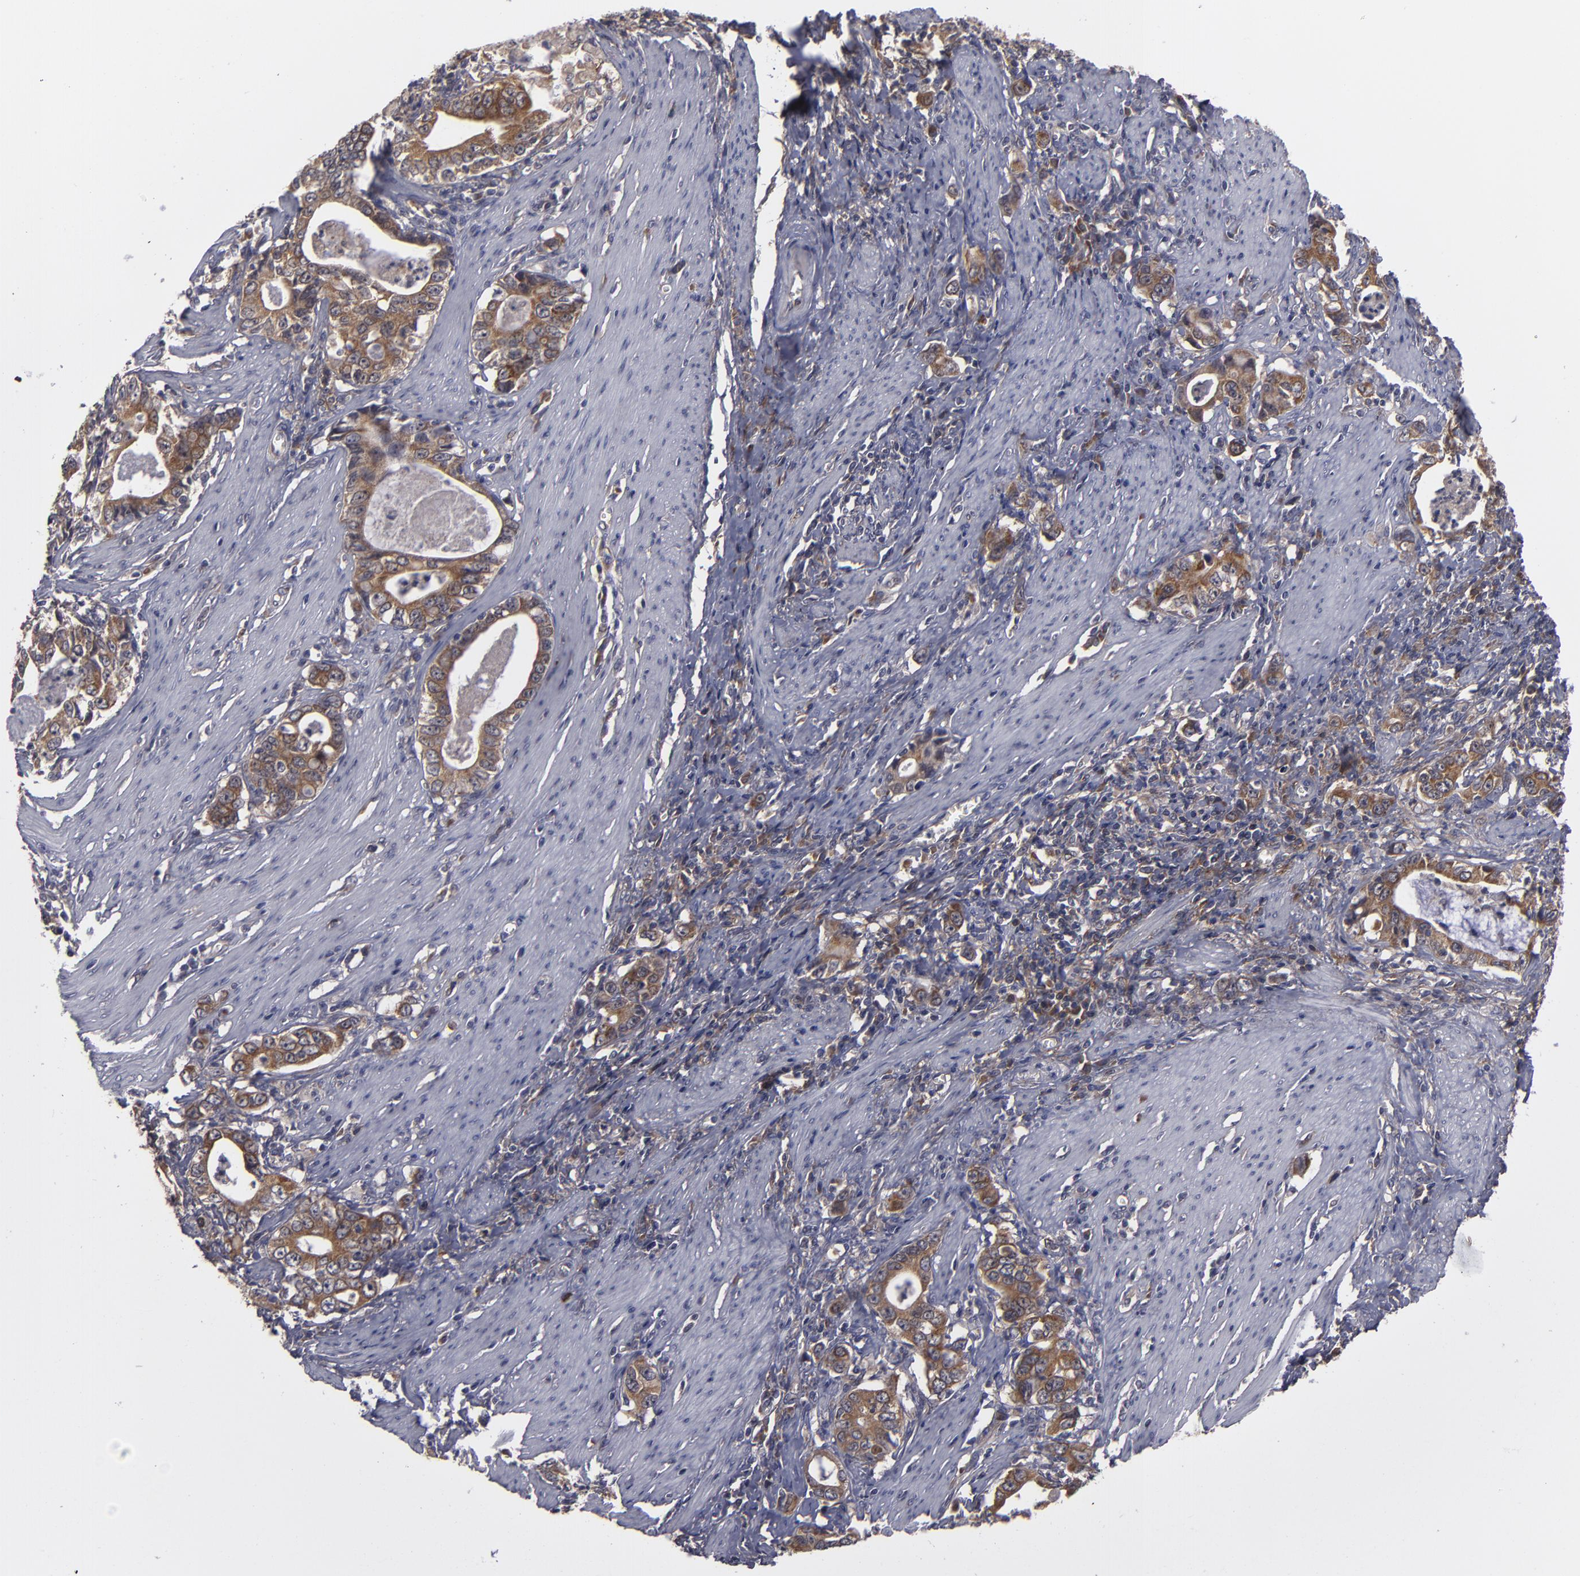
{"staining": {"intensity": "moderate", "quantity": ">75%", "location": "cytoplasmic/membranous"}, "tissue": "stomach cancer", "cell_type": "Tumor cells", "image_type": "cancer", "snomed": [{"axis": "morphology", "description": "Adenocarcinoma, NOS"}, {"axis": "topography", "description": "Stomach, lower"}], "caption": "Immunohistochemical staining of stomach adenocarcinoma displays medium levels of moderate cytoplasmic/membranous protein positivity in about >75% of tumor cells. (IHC, brightfield microscopy, high magnification).", "gene": "BMP6", "patient": {"sex": "female", "age": 72}}